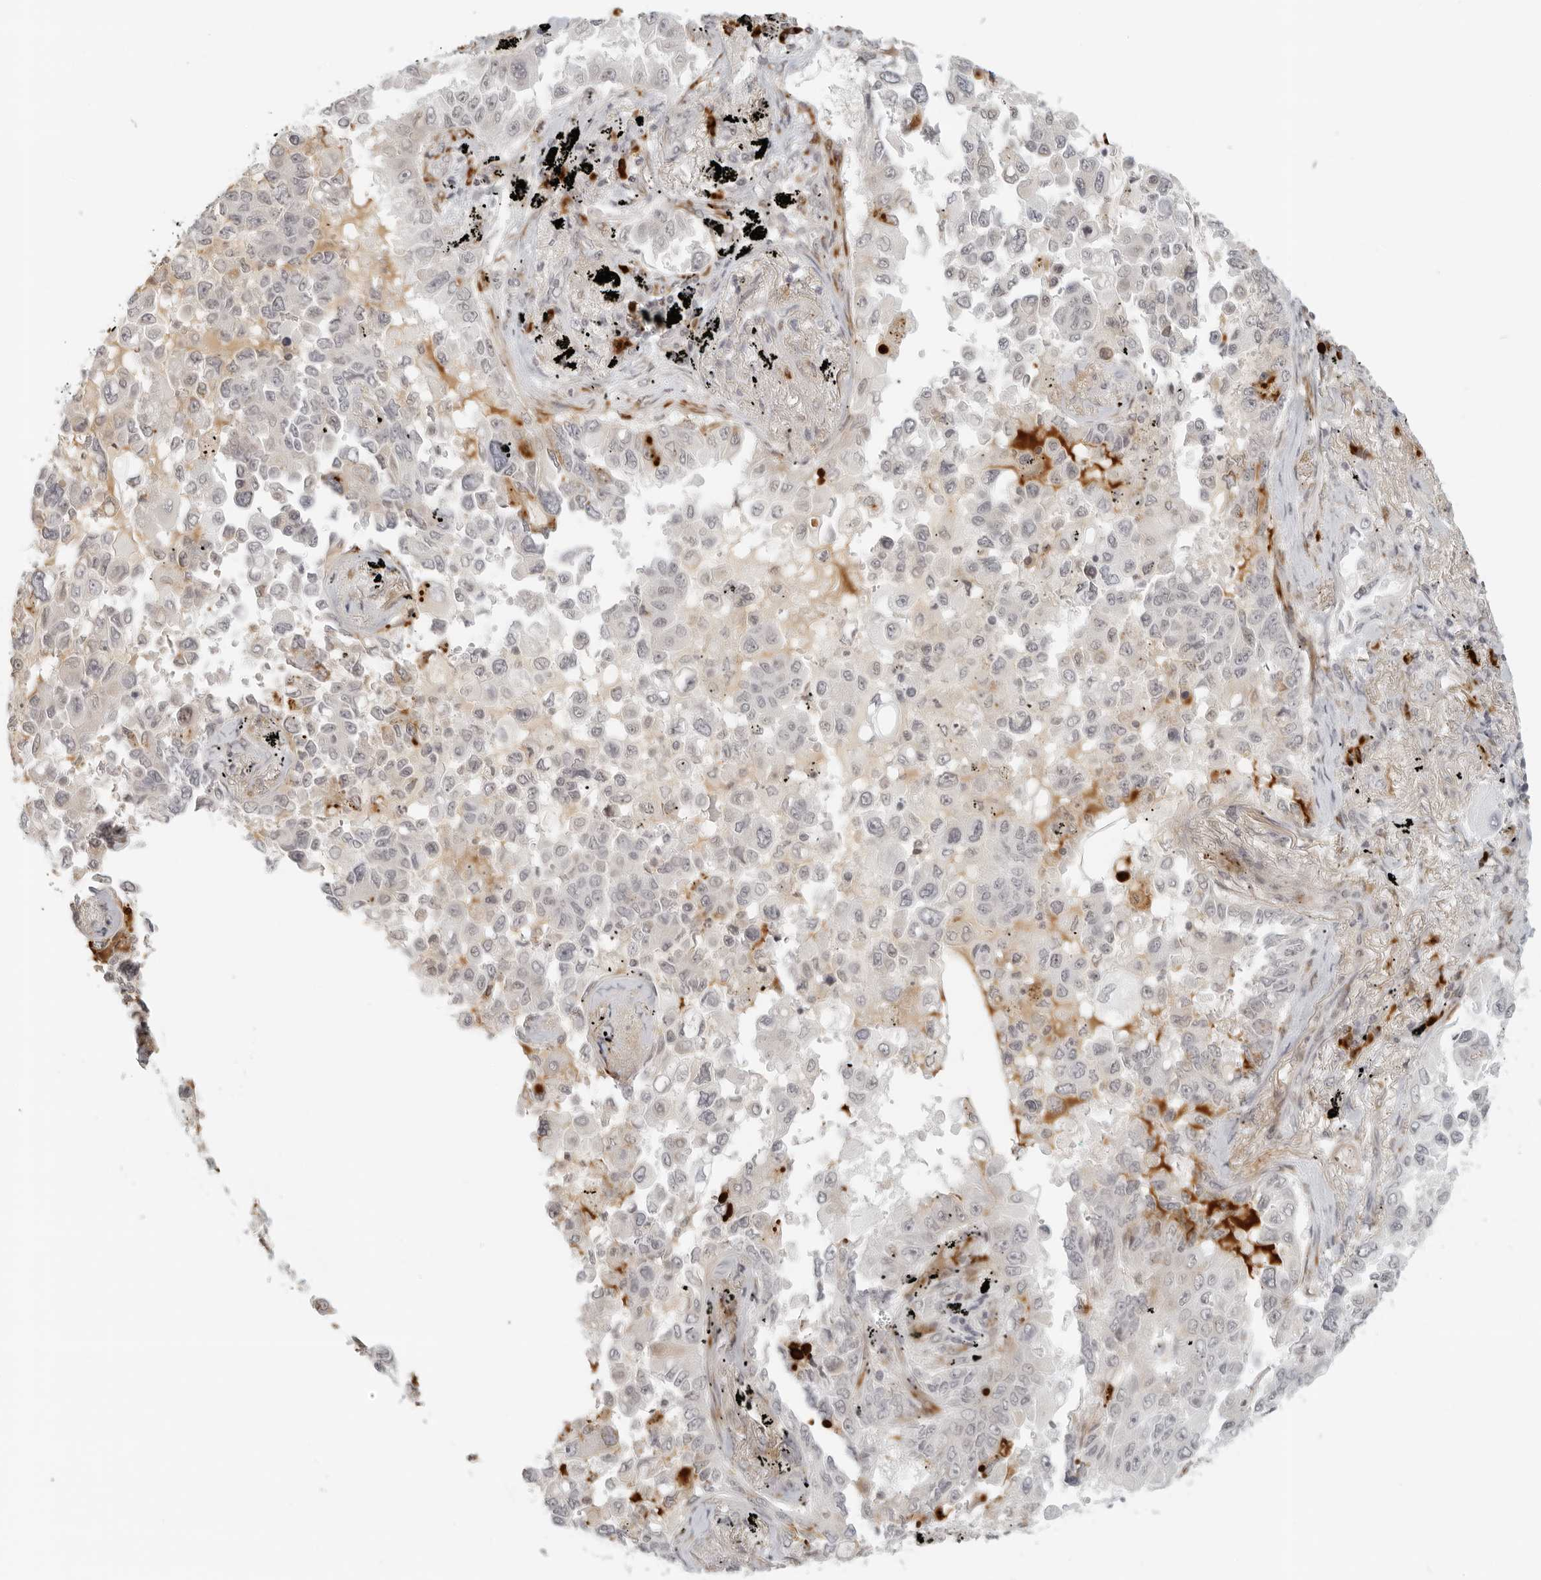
{"staining": {"intensity": "weak", "quantity": "<25%", "location": "nuclear"}, "tissue": "lung cancer", "cell_type": "Tumor cells", "image_type": "cancer", "snomed": [{"axis": "morphology", "description": "Adenocarcinoma, NOS"}, {"axis": "topography", "description": "Lung"}], "caption": "The immunohistochemistry (IHC) photomicrograph has no significant expression in tumor cells of adenocarcinoma (lung) tissue.", "gene": "ZNF678", "patient": {"sex": "female", "age": 67}}